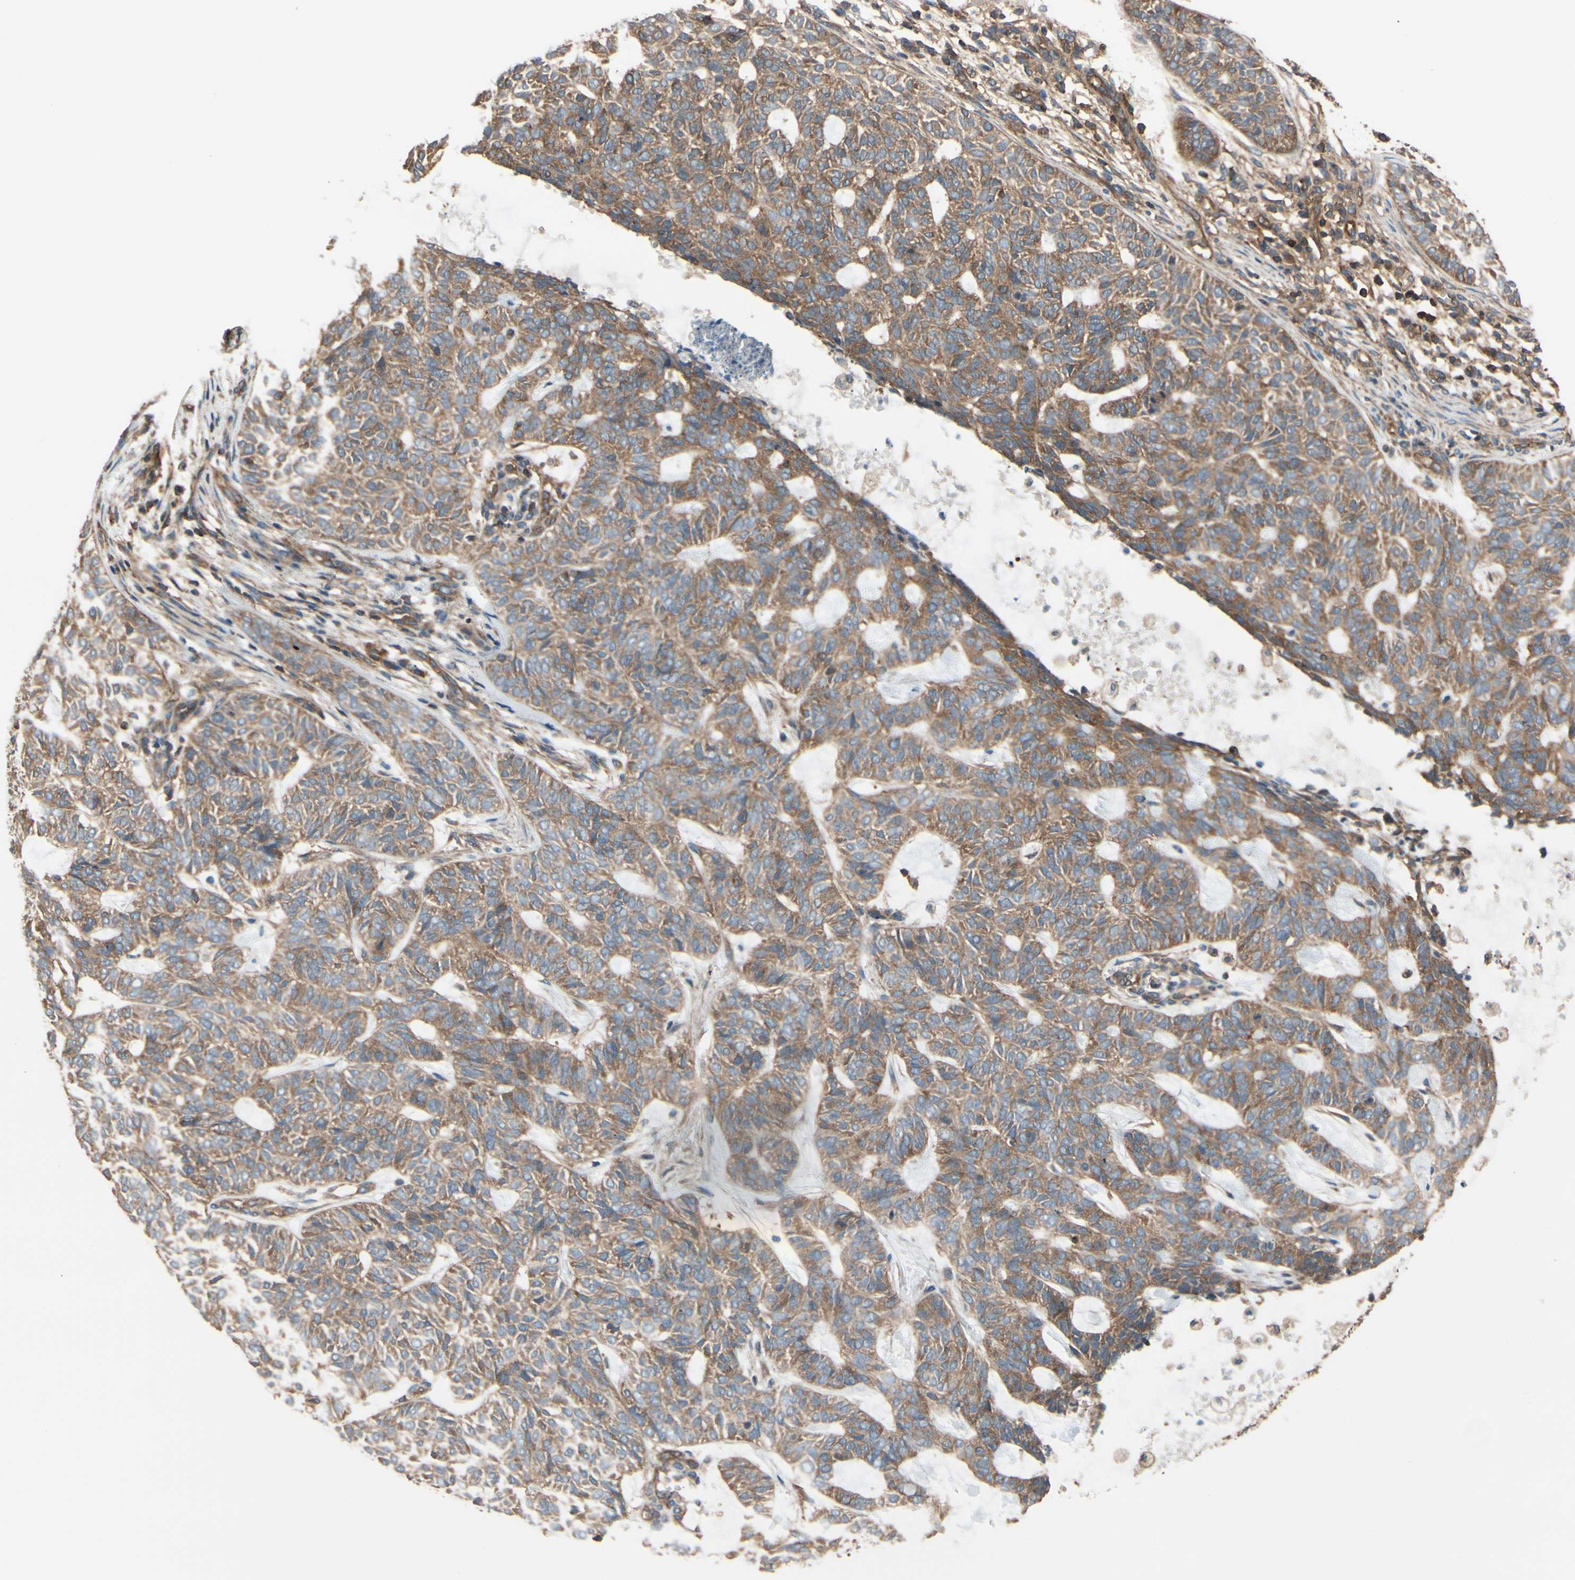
{"staining": {"intensity": "moderate", "quantity": "25%-75%", "location": "cytoplasmic/membranous"}, "tissue": "skin cancer", "cell_type": "Tumor cells", "image_type": "cancer", "snomed": [{"axis": "morphology", "description": "Basal cell carcinoma"}, {"axis": "topography", "description": "Skin"}], "caption": "Immunohistochemistry (IHC) staining of skin basal cell carcinoma, which reveals medium levels of moderate cytoplasmic/membranous expression in about 25%-75% of tumor cells indicating moderate cytoplasmic/membranous protein positivity. The staining was performed using DAB (3,3'-diaminobenzidine) (brown) for protein detection and nuclei were counterstained in hematoxylin (blue).", "gene": "EPS15", "patient": {"sex": "male", "age": 87}}